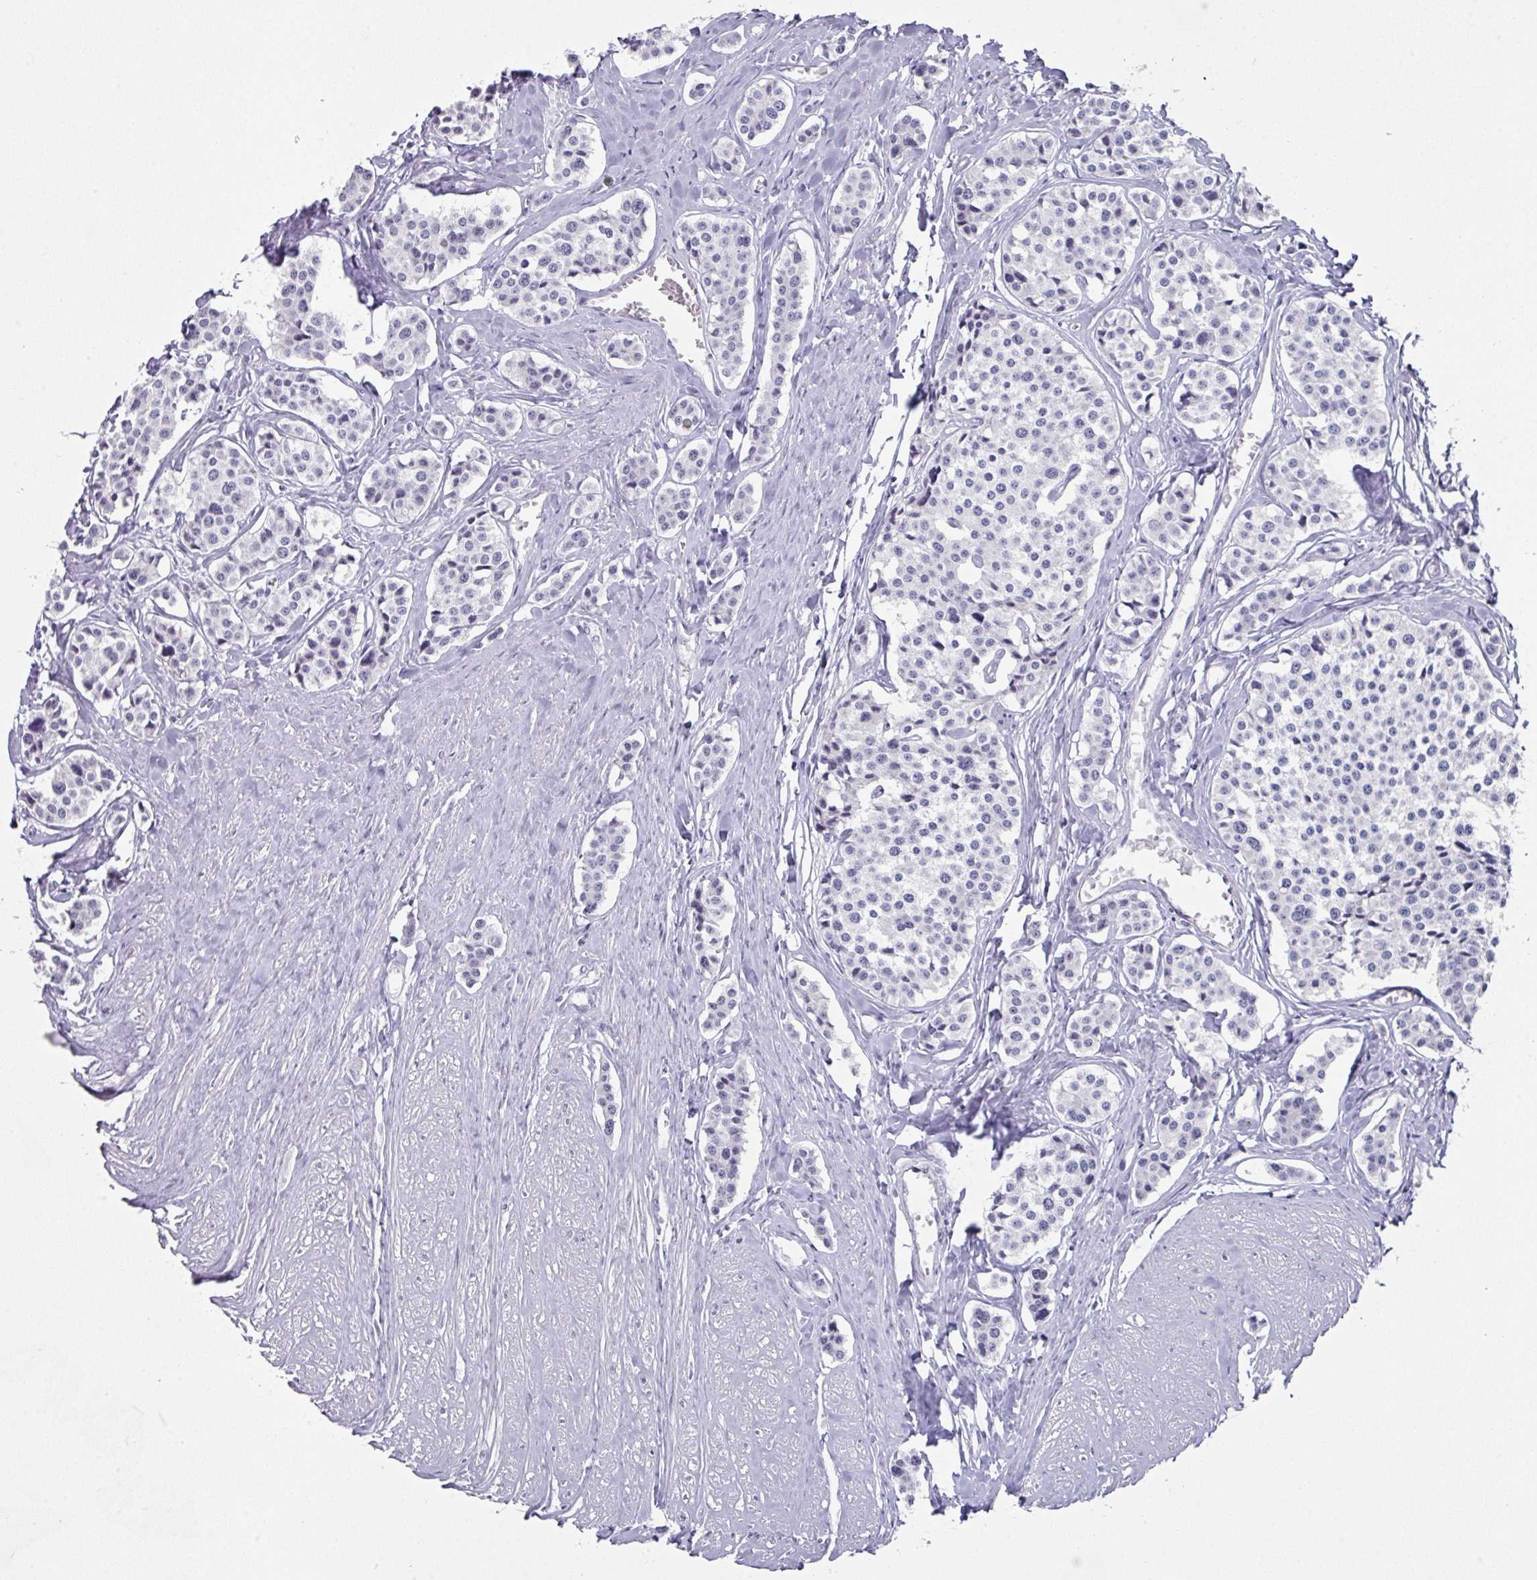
{"staining": {"intensity": "negative", "quantity": "none", "location": "none"}, "tissue": "carcinoid", "cell_type": "Tumor cells", "image_type": "cancer", "snomed": [{"axis": "morphology", "description": "Carcinoid, malignant, NOS"}, {"axis": "topography", "description": "Small intestine"}], "caption": "A histopathology image of human carcinoid (malignant) is negative for staining in tumor cells.", "gene": "DEFB115", "patient": {"sex": "male", "age": 60}}